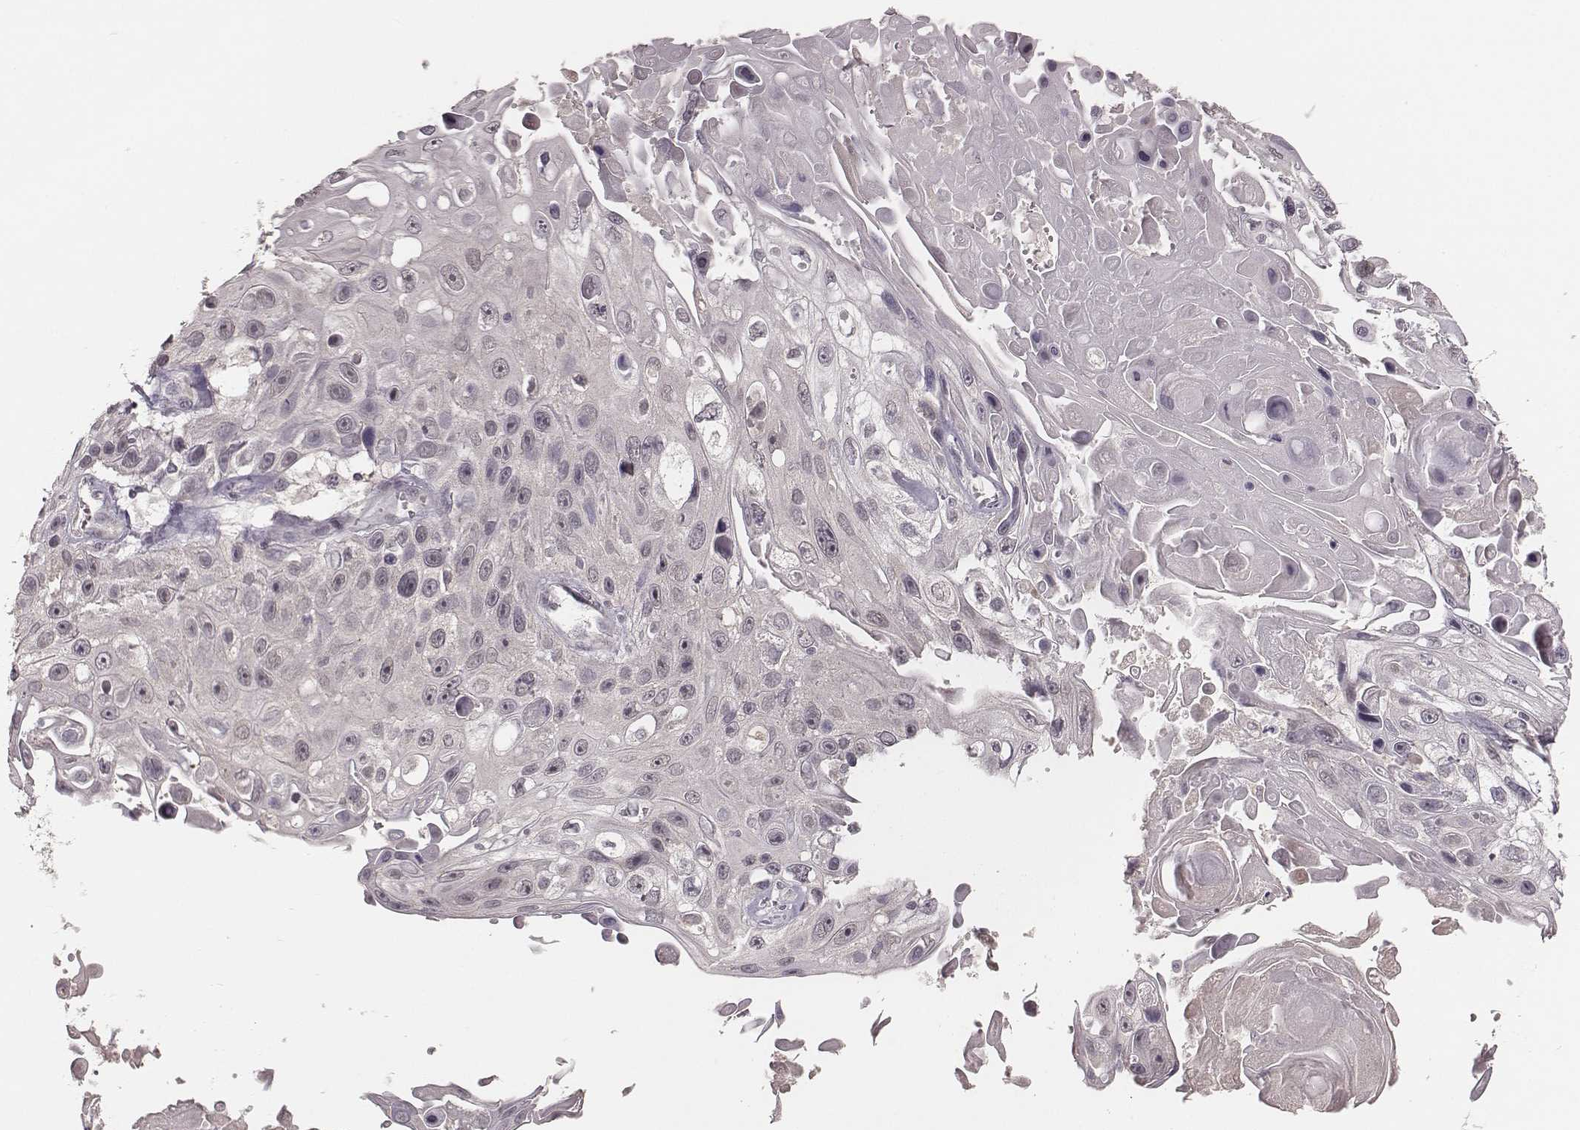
{"staining": {"intensity": "negative", "quantity": "none", "location": "none"}, "tissue": "skin cancer", "cell_type": "Tumor cells", "image_type": "cancer", "snomed": [{"axis": "morphology", "description": "Squamous cell carcinoma, NOS"}, {"axis": "topography", "description": "Skin"}], "caption": "The micrograph shows no significant expression in tumor cells of skin cancer. Nuclei are stained in blue.", "gene": "LY6K", "patient": {"sex": "male", "age": 82}}